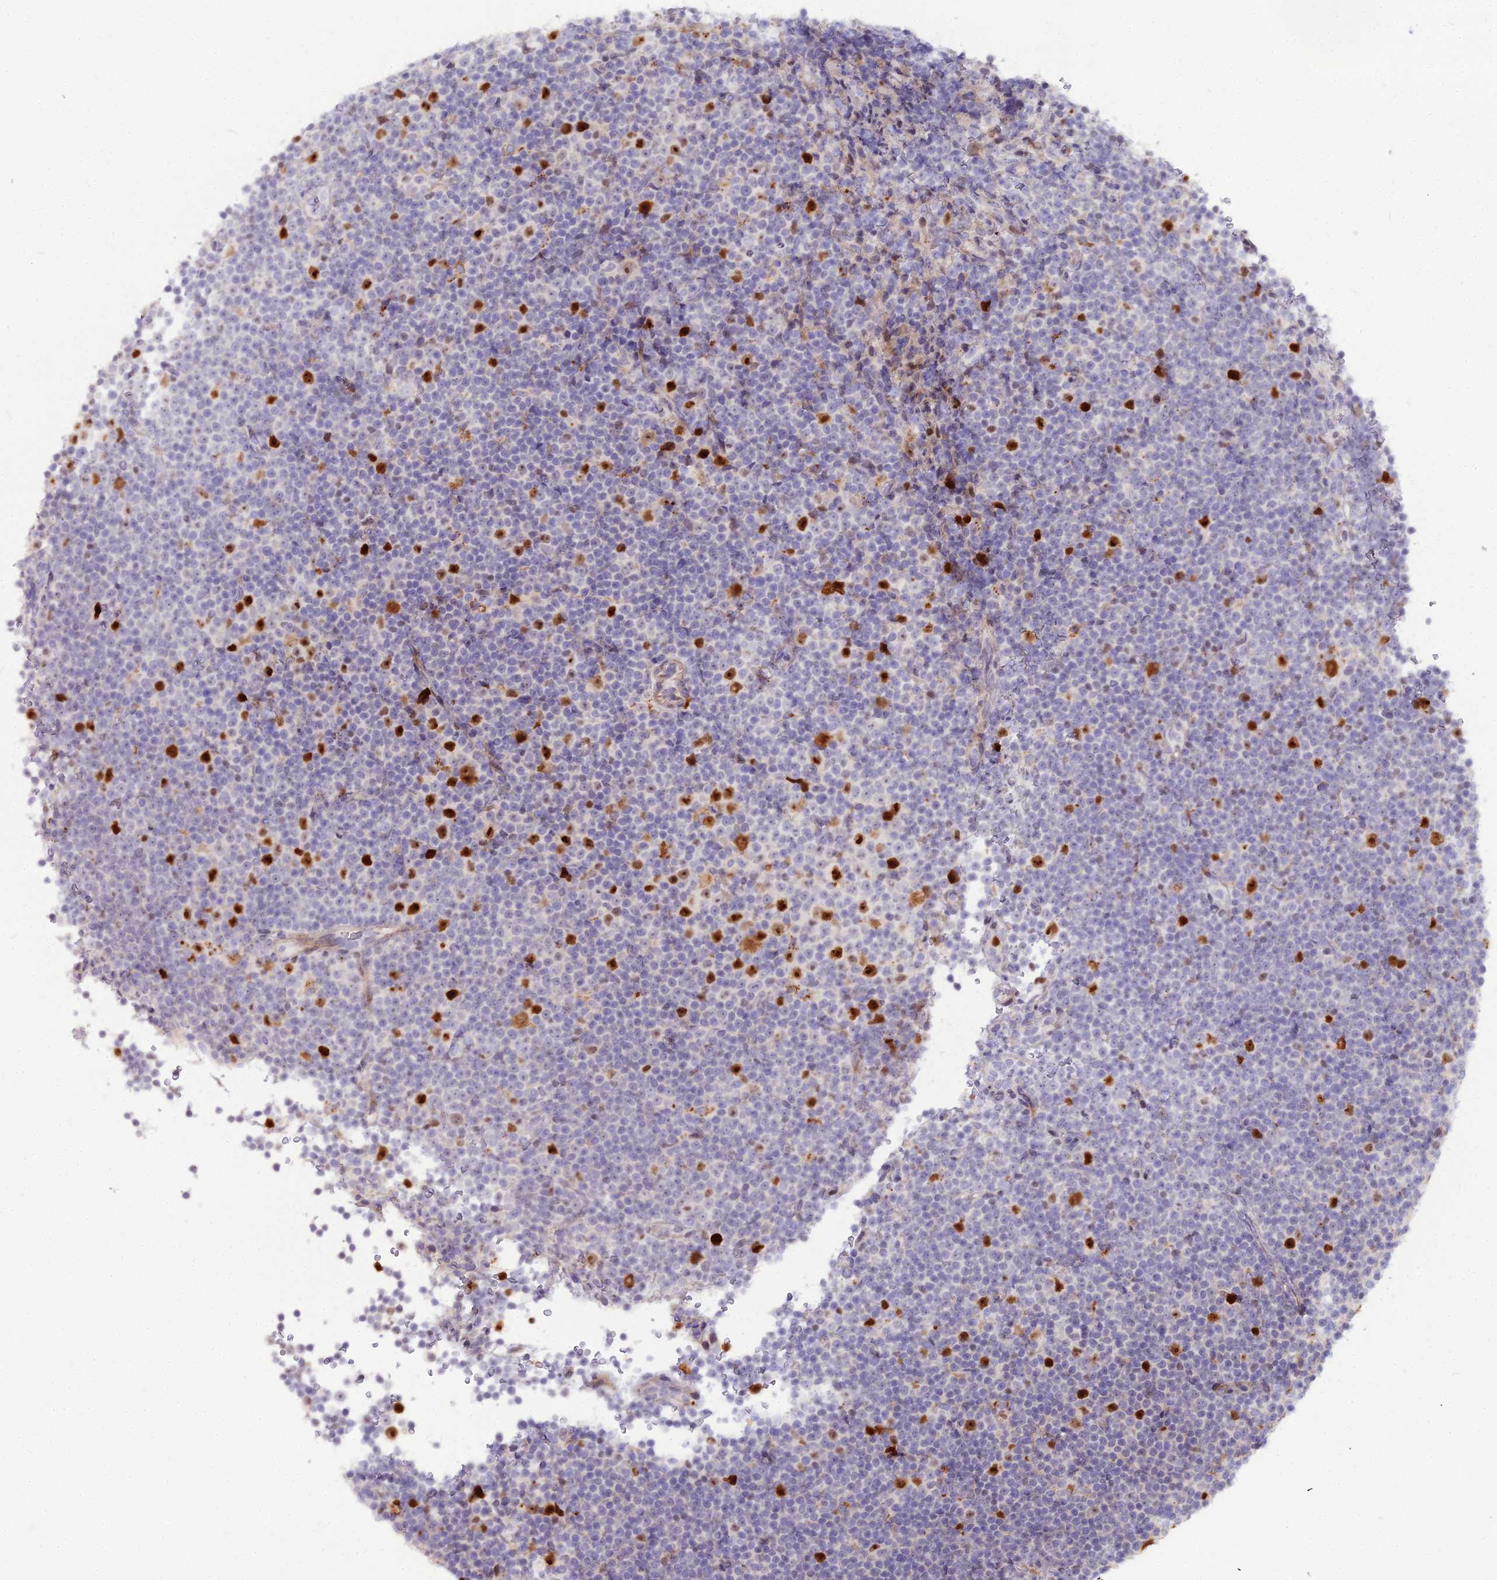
{"staining": {"intensity": "strong", "quantity": "<25%", "location": "nuclear"}, "tissue": "lymphoma", "cell_type": "Tumor cells", "image_type": "cancer", "snomed": [{"axis": "morphology", "description": "Malignant lymphoma, non-Hodgkin's type, Low grade"}, {"axis": "topography", "description": "Lymph node"}], "caption": "High-power microscopy captured an immunohistochemistry micrograph of lymphoma, revealing strong nuclear staining in approximately <25% of tumor cells.", "gene": "NUSAP1", "patient": {"sex": "female", "age": 67}}